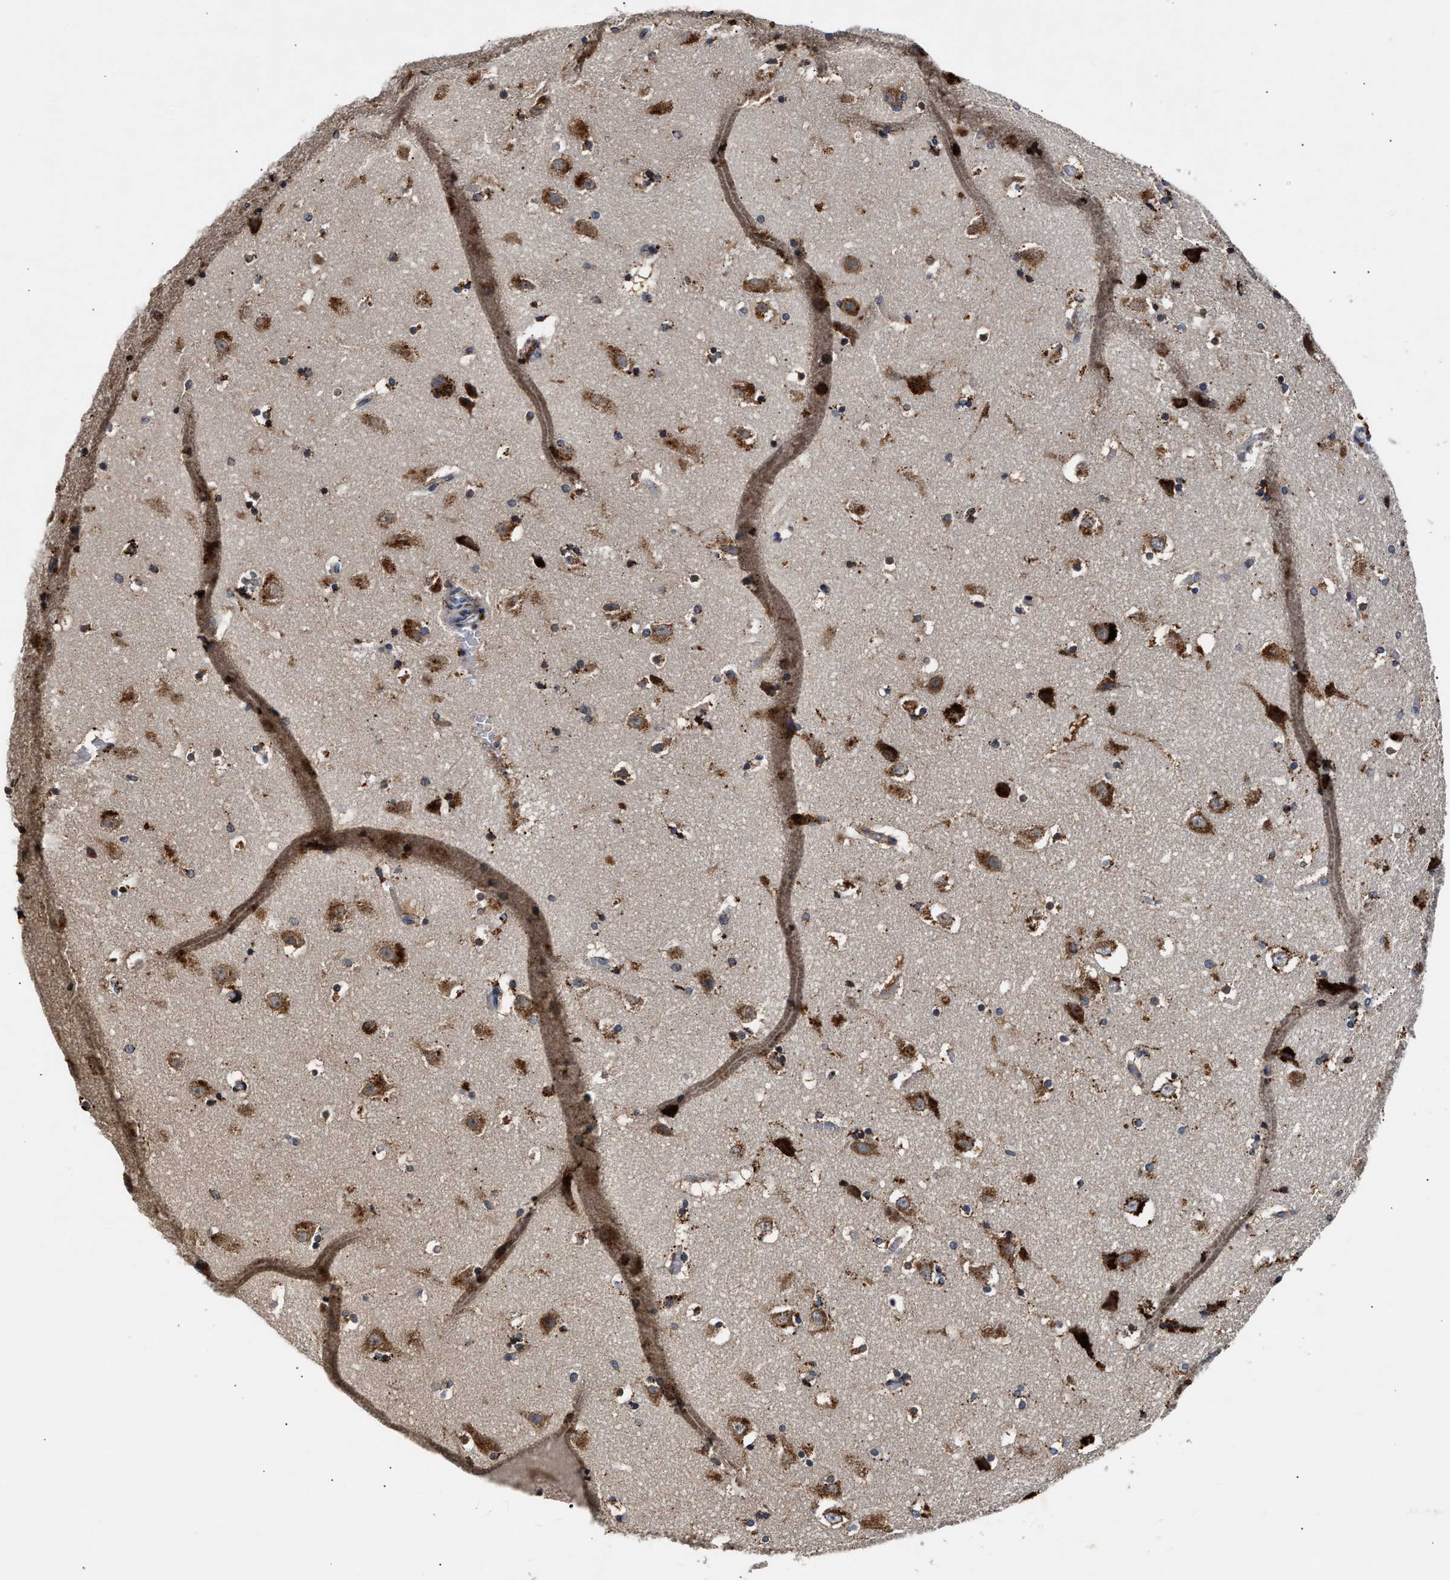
{"staining": {"intensity": "strong", "quantity": ">75%", "location": "cytoplasmic/membranous"}, "tissue": "hippocampus", "cell_type": "Glial cells", "image_type": "normal", "snomed": [{"axis": "morphology", "description": "Normal tissue, NOS"}, {"axis": "topography", "description": "Hippocampus"}], "caption": "Immunohistochemical staining of benign hippocampus shows strong cytoplasmic/membranous protein positivity in about >75% of glial cells.", "gene": "CCDC146", "patient": {"sex": "male", "age": 45}}